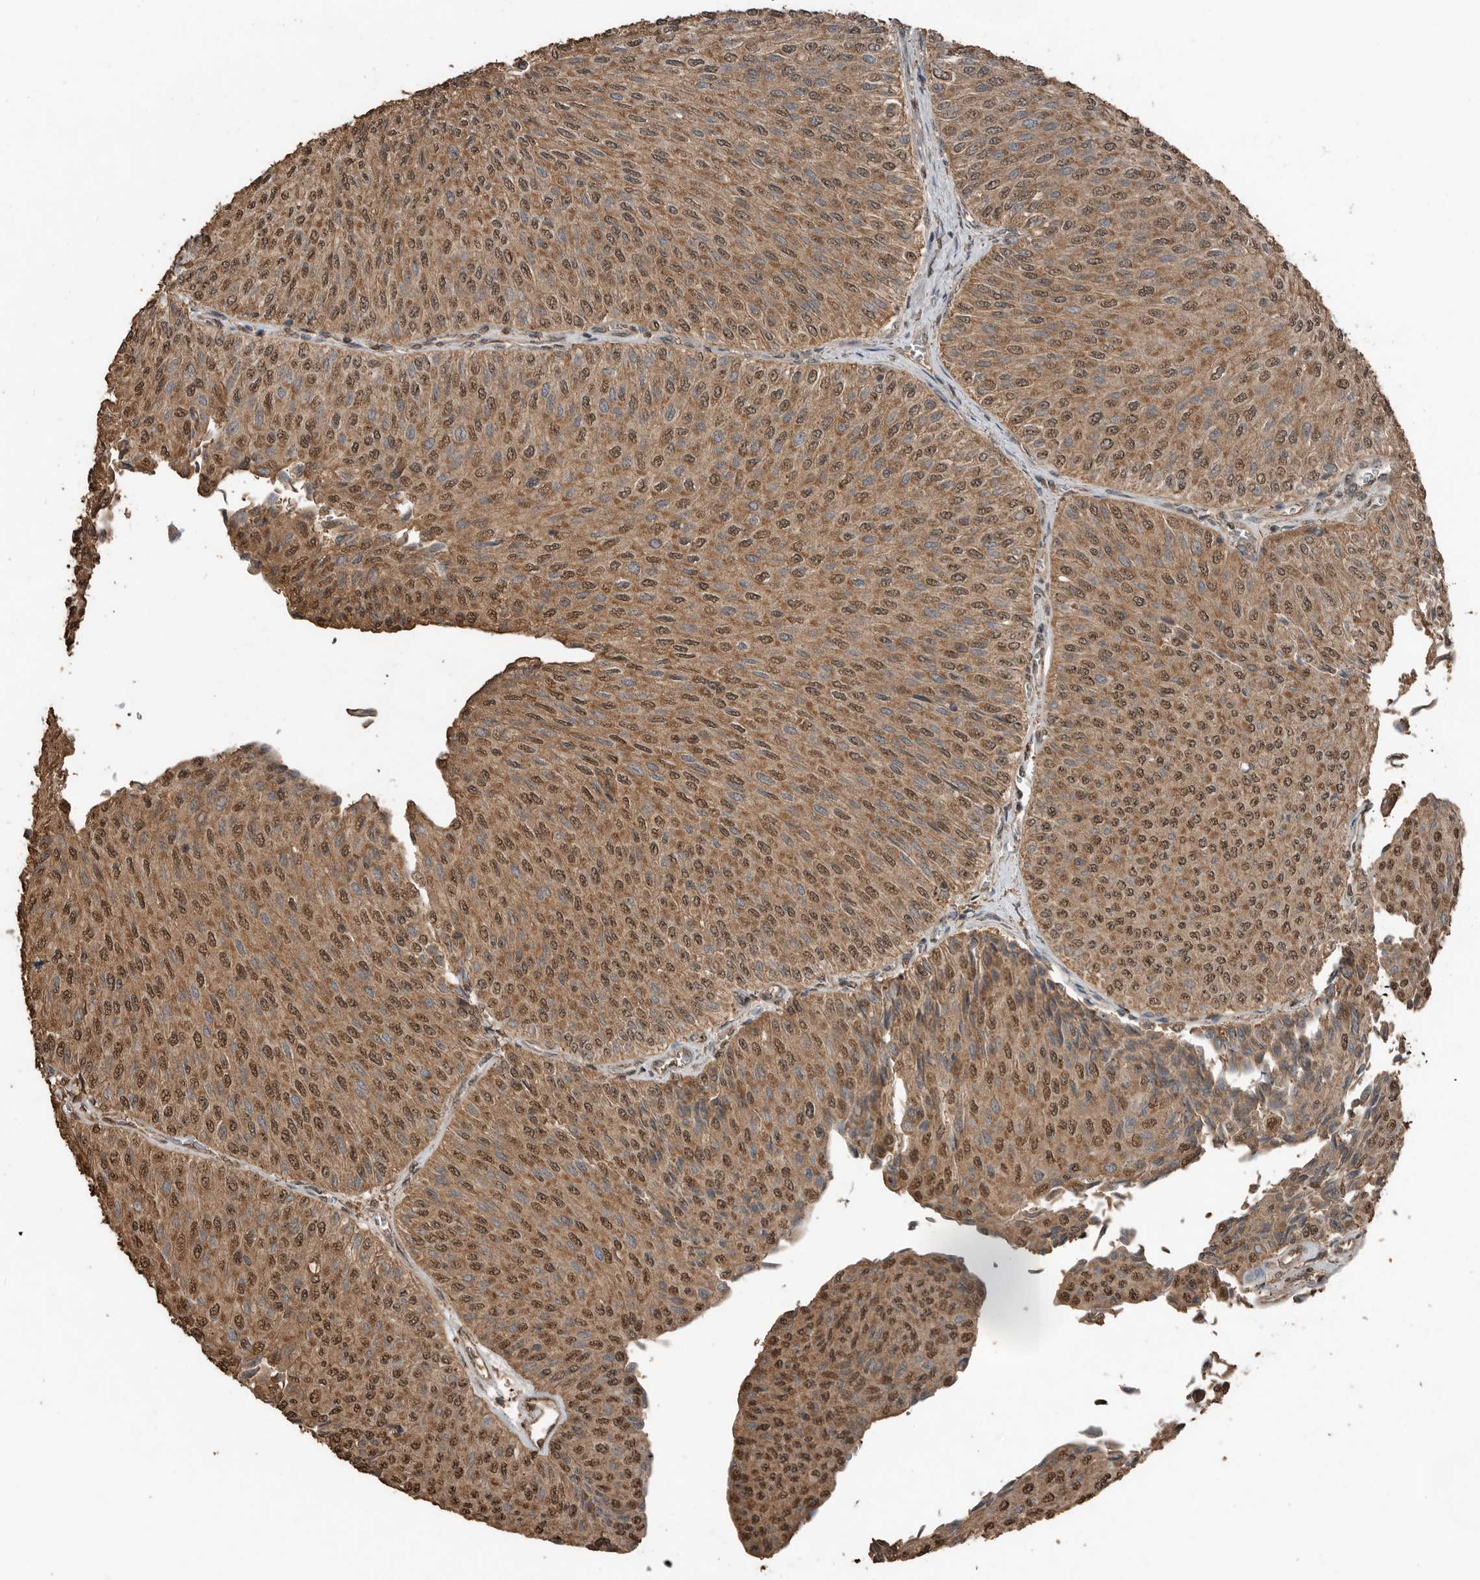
{"staining": {"intensity": "moderate", "quantity": ">75%", "location": "cytoplasmic/membranous,nuclear"}, "tissue": "urothelial cancer", "cell_type": "Tumor cells", "image_type": "cancer", "snomed": [{"axis": "morphology", "description": "Urothelial carcinoma, Low grade"}, {"axis": "topography", "description": "Urinary bladder"}], "caption": "This micrograph reveals immunohistochemistry staining of low-grade urothelial carcinoma, with medium moderate cytoplasmic/membranous and nuclear expression in approximately >75% of tumor cells.", "gene": "BLZF1", "patient": {"sex": "male", "age": 78}}